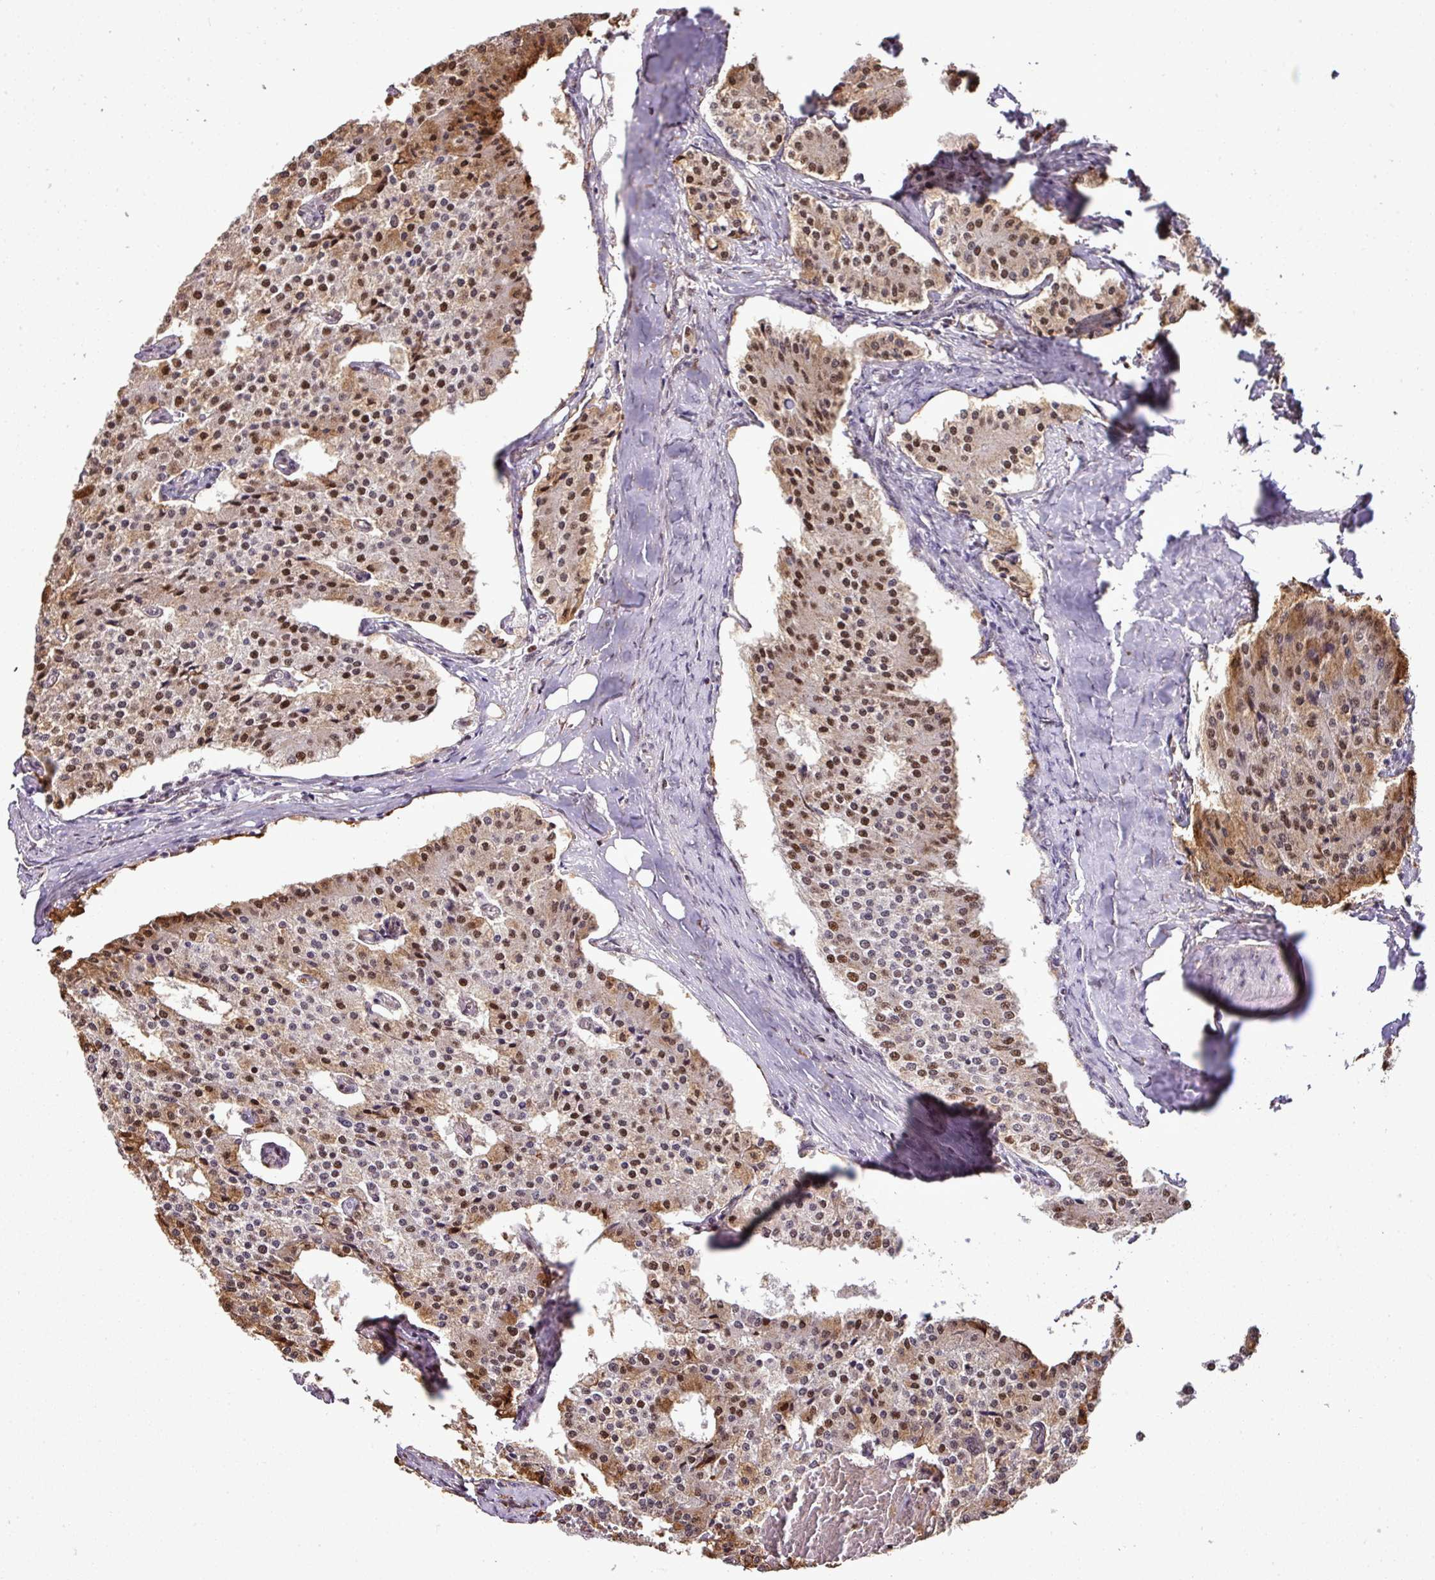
{"staining": {"intensity": "moderate", "quantity": "25%-75%", "location": "nuclear"}, "tissue": "carcinoid", "cell_type": "Tumor cells", "image_type": "cancer", "snomed": [{"axis": "morphology", "description": "Carcinoid, malignant, NOS"}, {"axis": "topography", "description": "Colon"}], "caption": "Brown immunohistochemical staining in malignant carcinoid exhibits moderate nuclear positivity in about 25%-75% of tumor cells. (DAB IHC, brown staining for protein, blue staining for nuclei).", "gene": "PGAP4", "patient": {"sex": "female", "age": 52}}